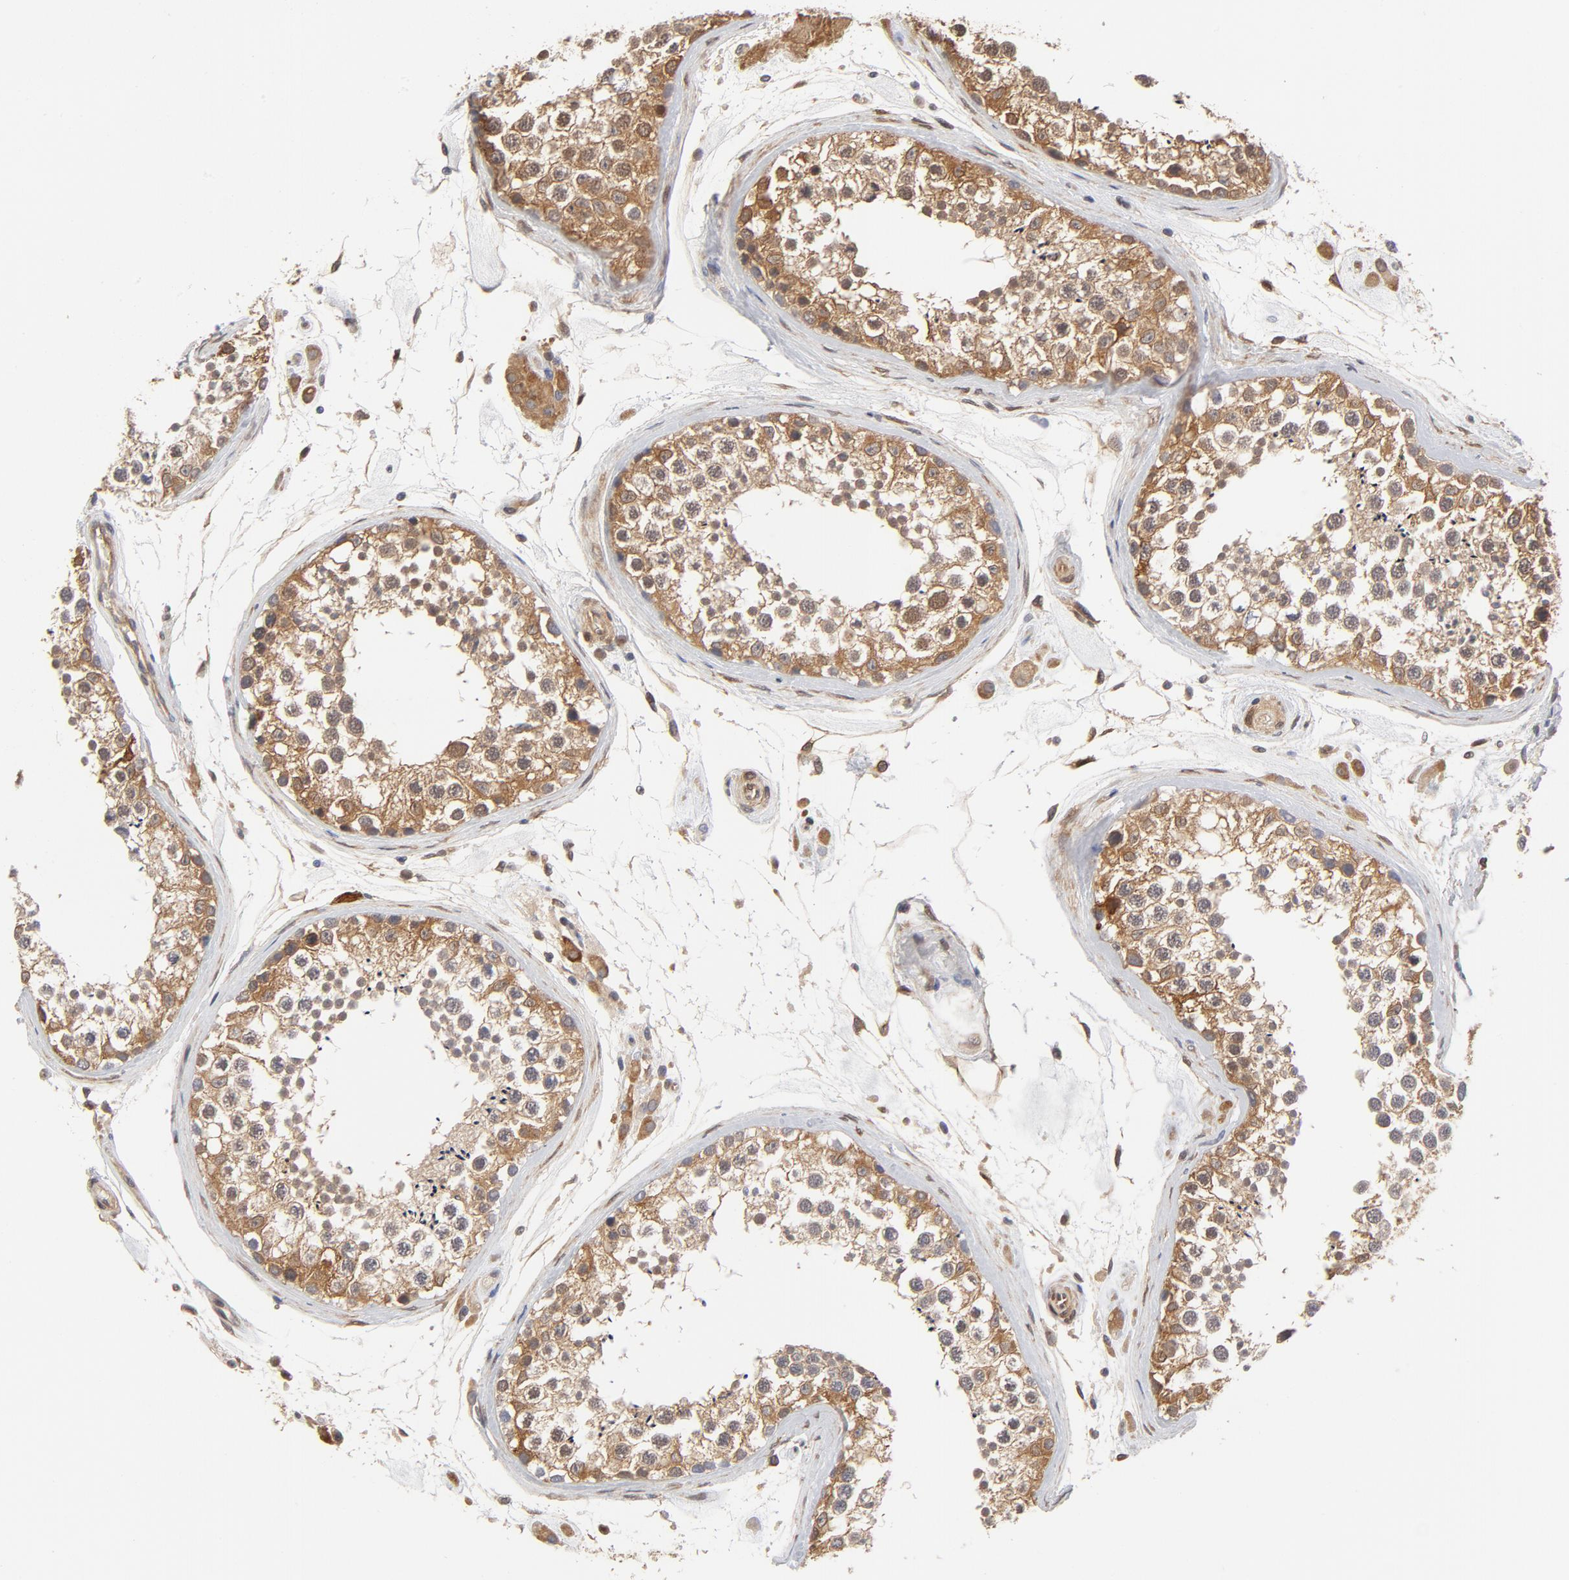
{"staining": {"intensity": "moderate", "quantity": ">75%", "location": "cytoplasmic/membranous"}, "tissue": "testis", "cell_type": "Cells in seminiferous ducts", "image_type": "normal", "snomed": [{"axis": "morphology", "description": "Normal tissue, NOS"}, {"axis": "topography", "description": "Testis"}], "caption": "High-power microscopy captured an immunohistochemistry (IHC) image of benign testis, revealing moderate cytoplasmic/membranous staining in approximately >75% of cells in seminiferous ducts.", "gene": "ASMTL", "patient": {"sex": "male", "age": 46}}